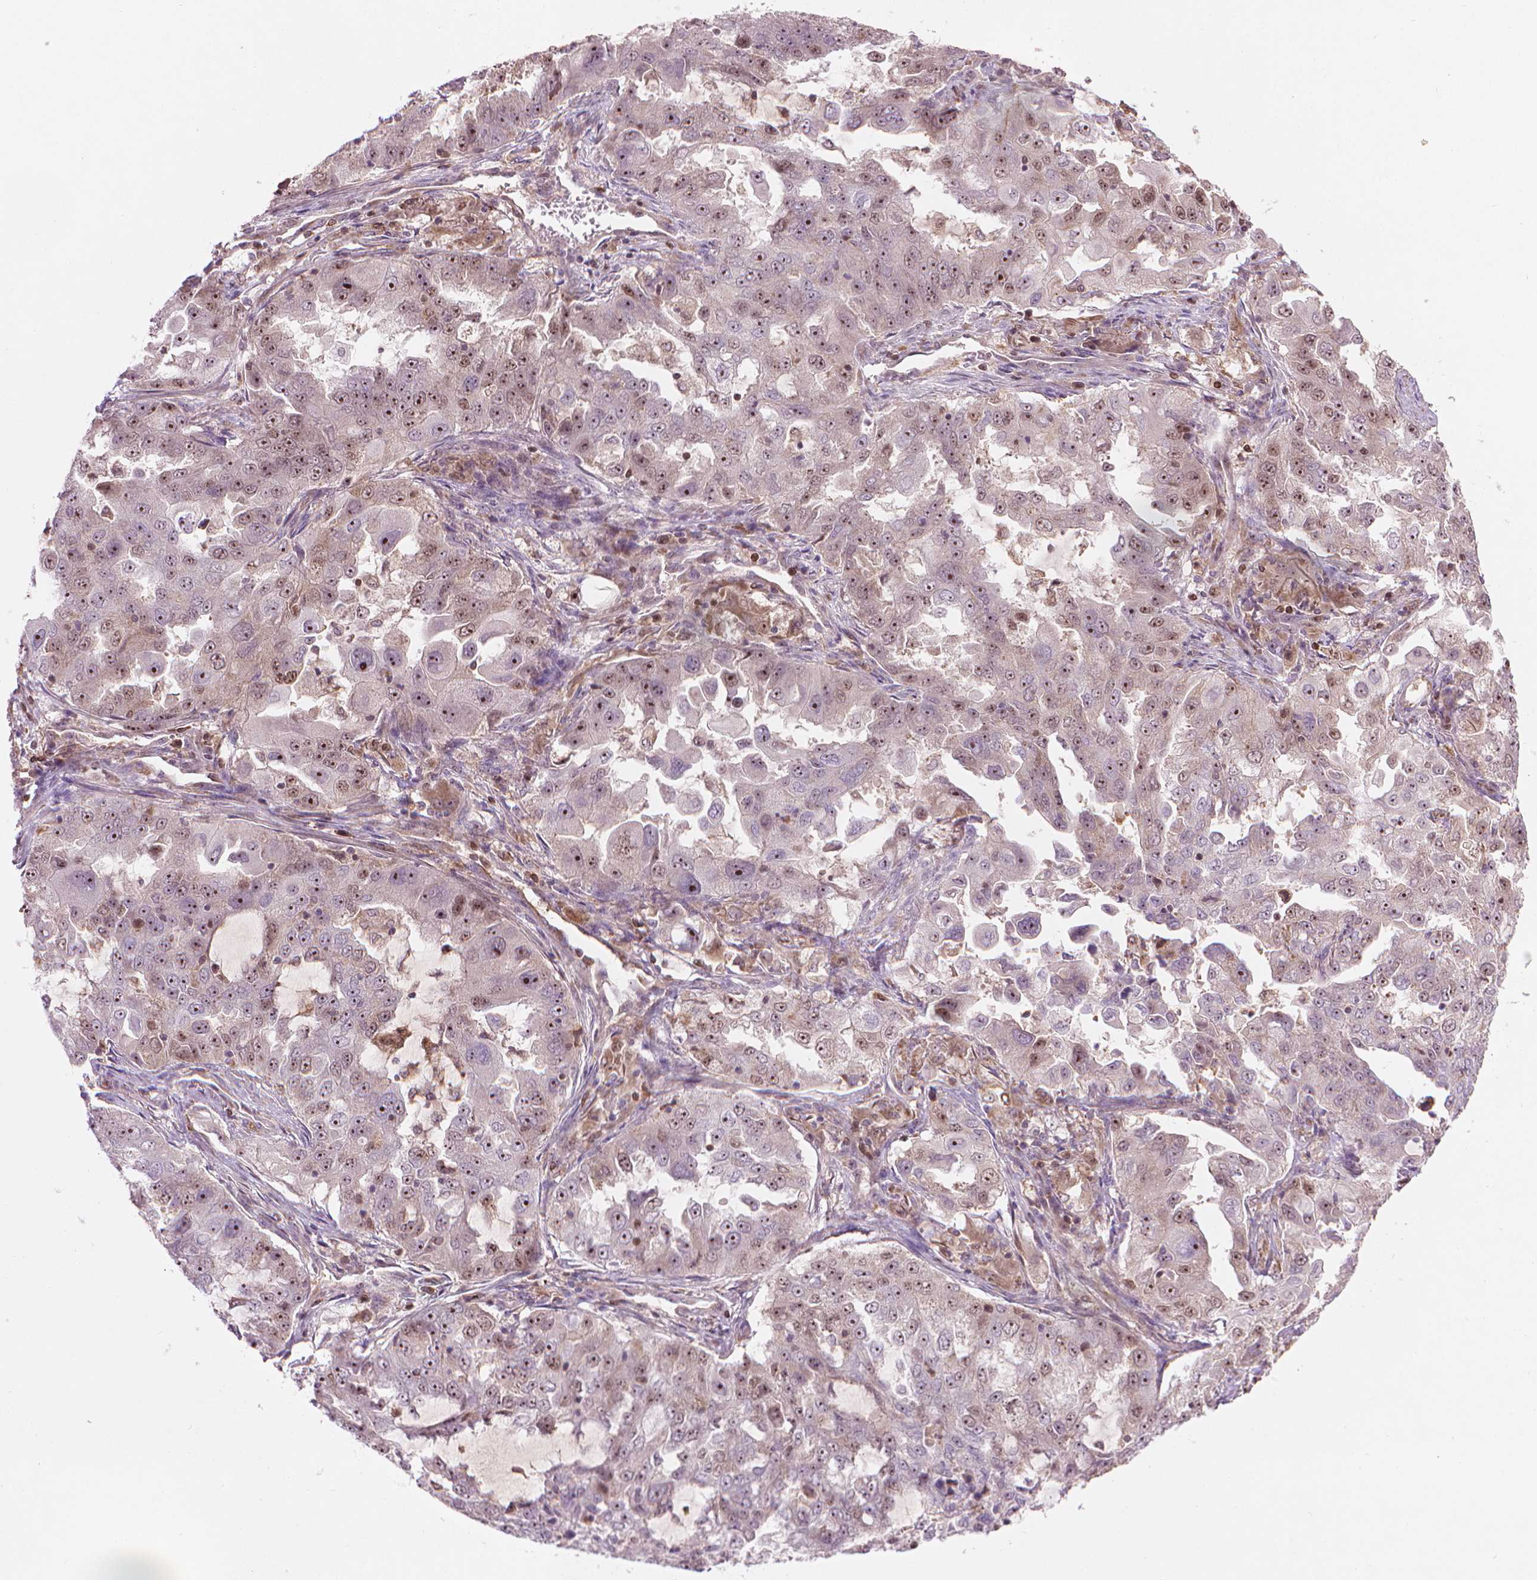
{"staining": {"intensity": "moderate", "quantity": "25%-75%", "location": "nuclear"}, "tissue": "lung cancer", "cell_type": "Tumor cells", "image_type": "cancer", "snomed": [{"axis": "morphology", "description": "Adenocarcinoma, NOS"}, {"axis": "topography", "description": "Lung"}], "caption": "Brown immunohistochemical staining in human lung adenocarcinoma reveals moderate nuclear positivity in about 25%-75% of tumor cells. (DAB (3,3'-diaminobenzidine) = brown stain, brightfield microscopy at high magnification).", "gene": "SMC2", "patient": {"sex": "female", "age": 61}}